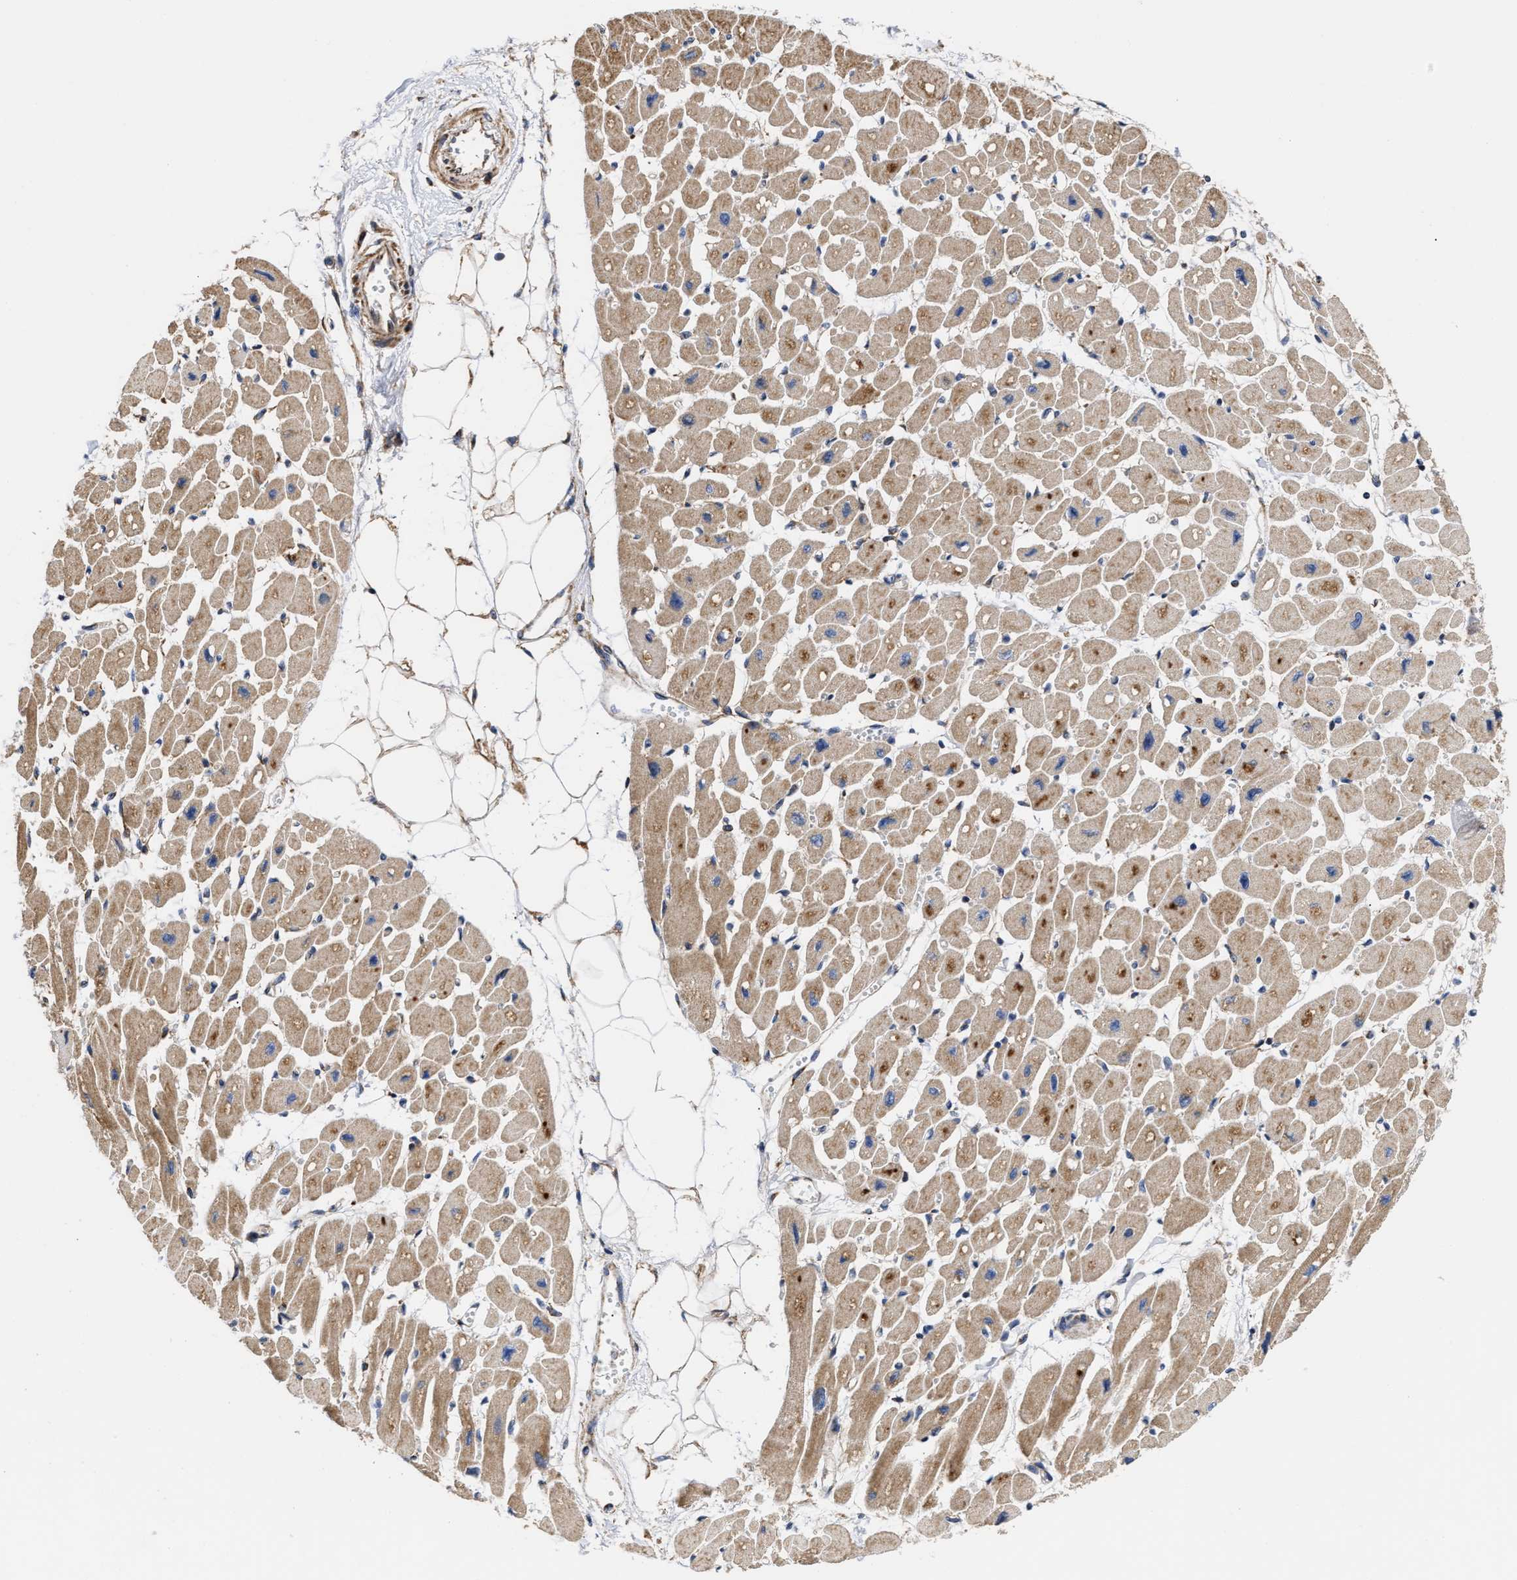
{"staining": {"intensity": "moderate", "quantity": ">75%", "location": "cytoplasmic/membranous"}, "tissue": "heart muscle", "cell_type": "Cardiomyocytes", "image_type": "normal", "snomed": [{"axis": "morphology", "description": "Normal tissue, NOS"}, {"axis": "topography", "description": "Heart"}], "caption": "Protein positivity by immunohistochemistry (IHC) exhibits moderate cytoplasmic/membranous positivity in approximately >75% of cardiomyocytes in normal heart muscle.", "gene": "MALSU1", "patient": {"sex": "female", "age": 54}}